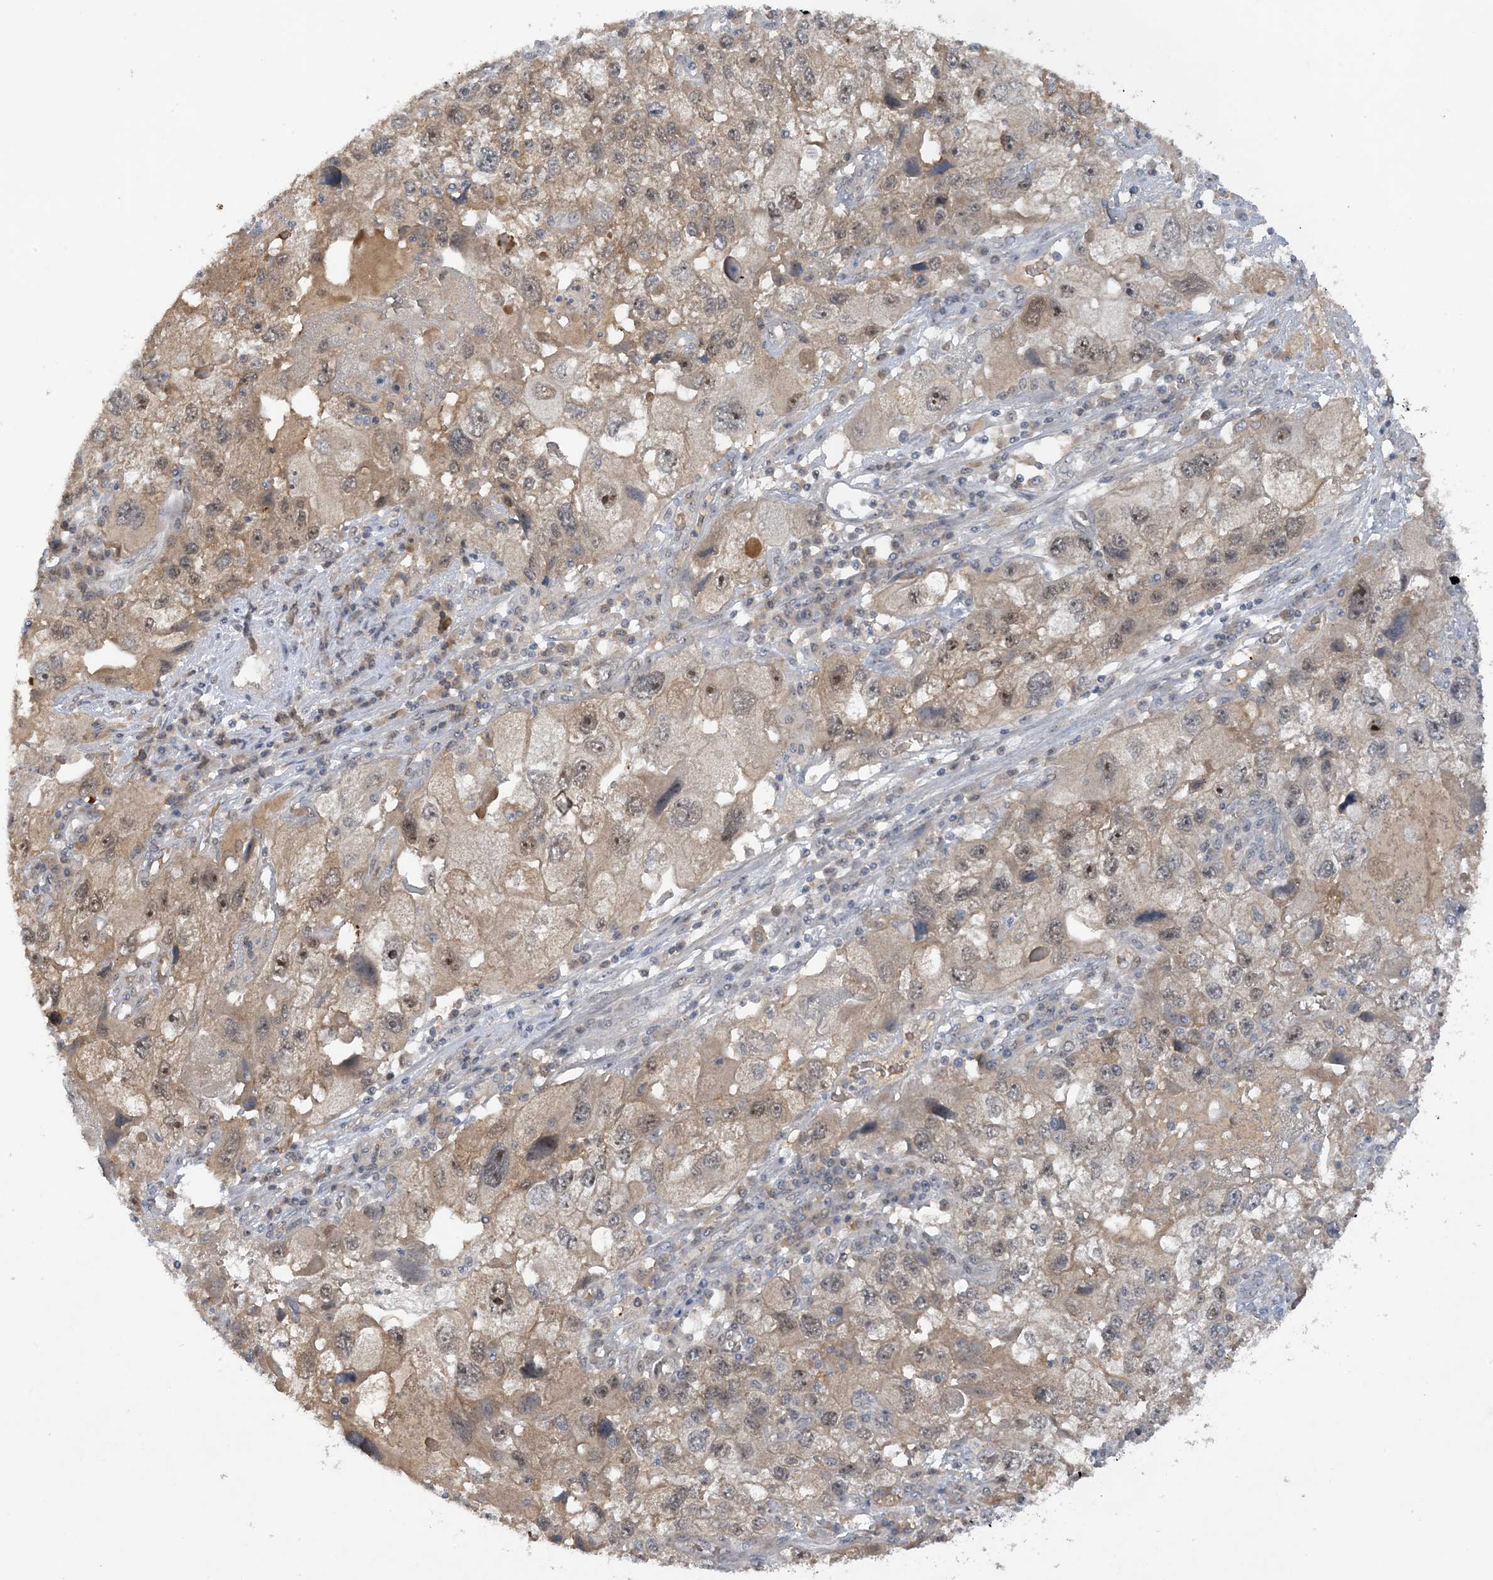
{"staining": {"intensity": "moderate", "quantity": "25%-75%", "location": "cytoplasmic/membranous,nuclear"}, "tissue": "endometrial cancer", "cell_type": "Tumor cells", "image_type": "cancer", "snomed": [{"axis": "morphology", "description": "Adenocarcinoma, NOS"}, {"axis": "topography", "description": "Endometrium"}], "caption": "A micrograph of human endometrial cancer stained for a protein shows moderate cytoplasmic/membranous and nuclear brown staining in tumor cells.", "gene": "UBE2E1", "patient": {"sex": "female", "age": 49}}